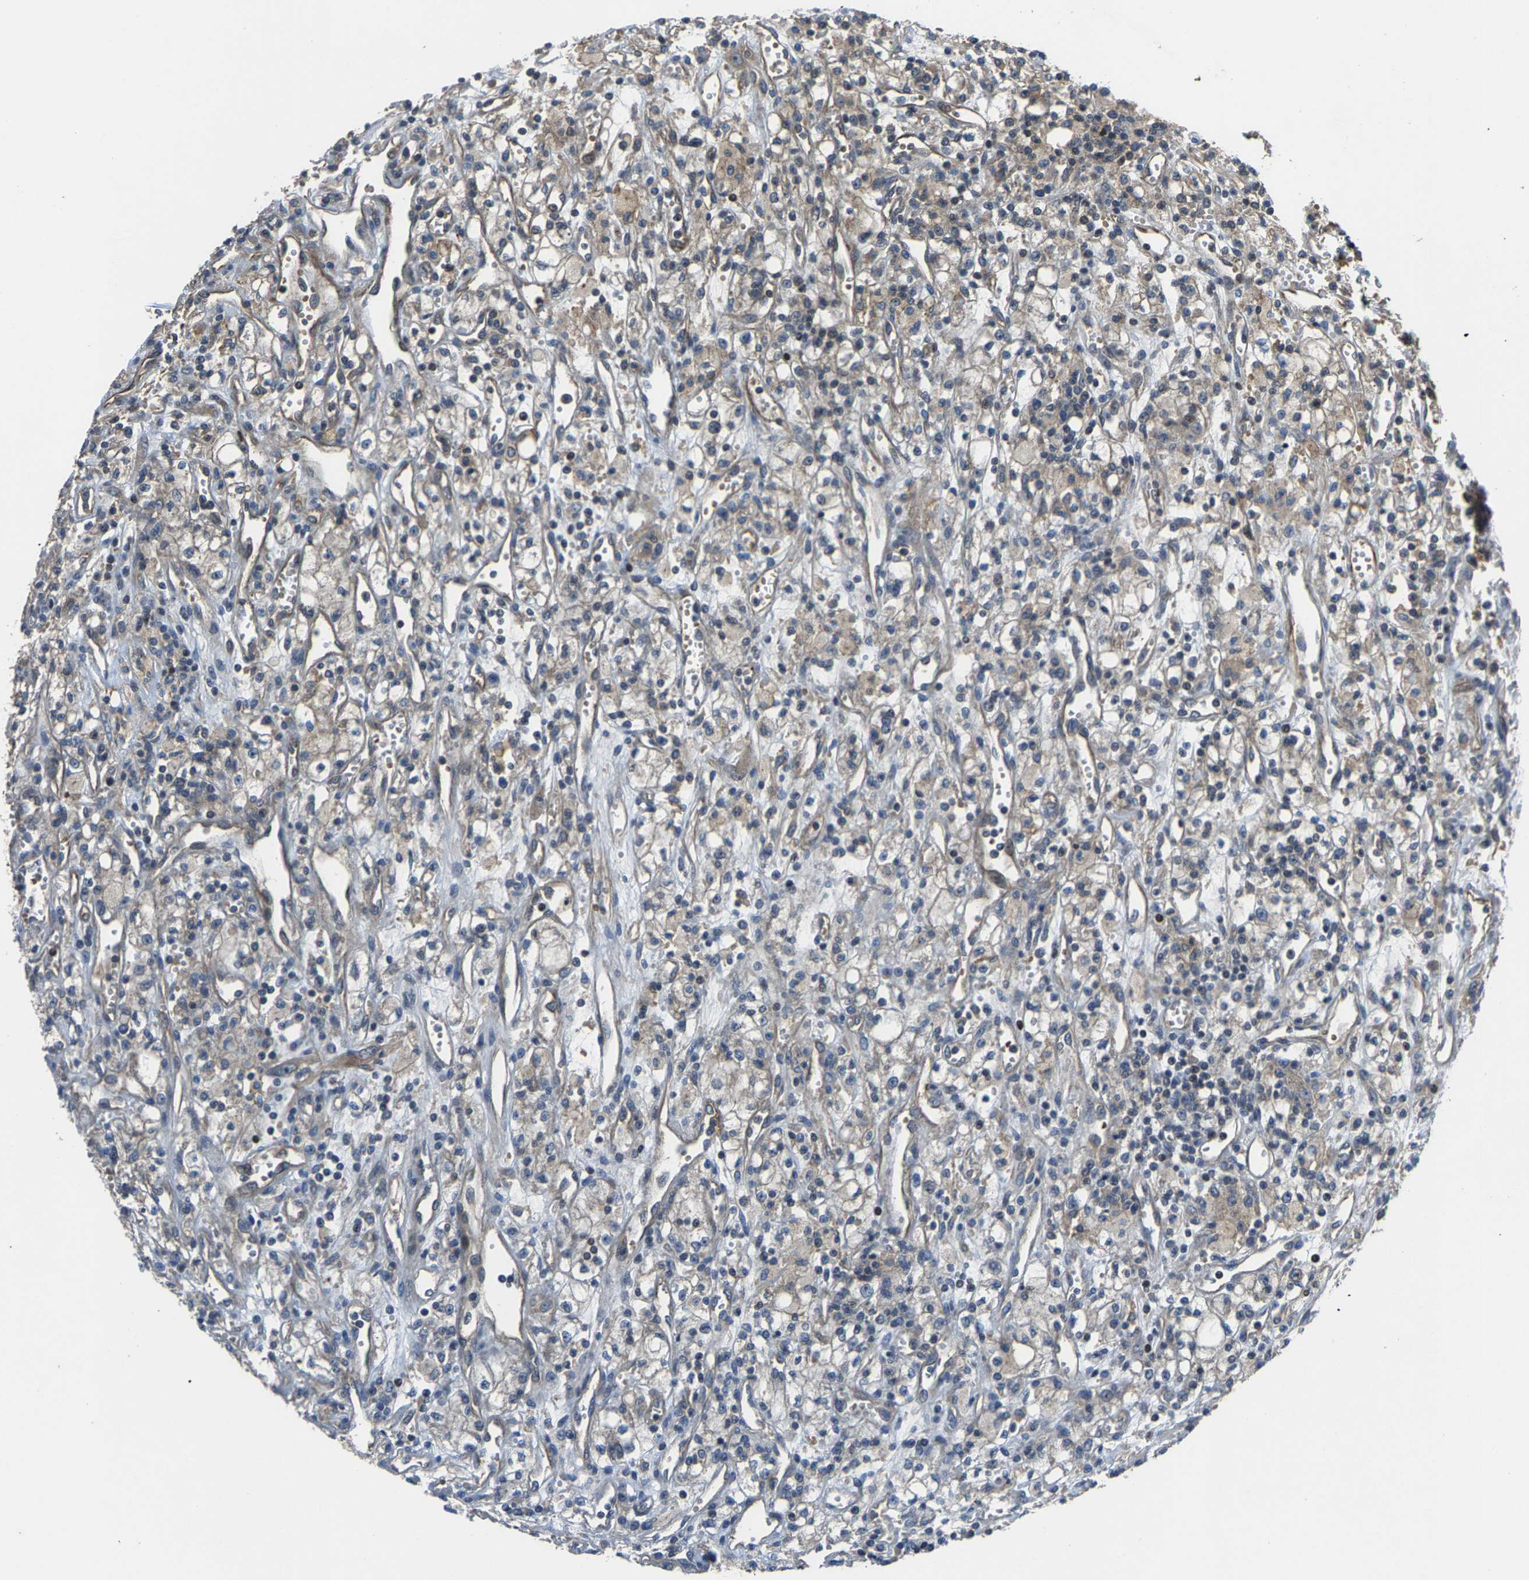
{"staining": {"intensity": "weak", "quantity": ">75%", "location": "cytoplasmic/membranous"}, "tissue": "renal cancer", "cell_type": "Tumor cells", "image_type": "cancer", "snomed": [{"axis": "morphology", "description": "Adenocarcinoma, NOS"}, {"axis": "topography", "description": "Kidney"}], "caption": "Weak cytoplasmic/membranous positivity is identified in about >75% of tumor cells in renal adenocarcinoma.", "gene": "AGBL3", "patient": {"sex": "male", "age": 59}}